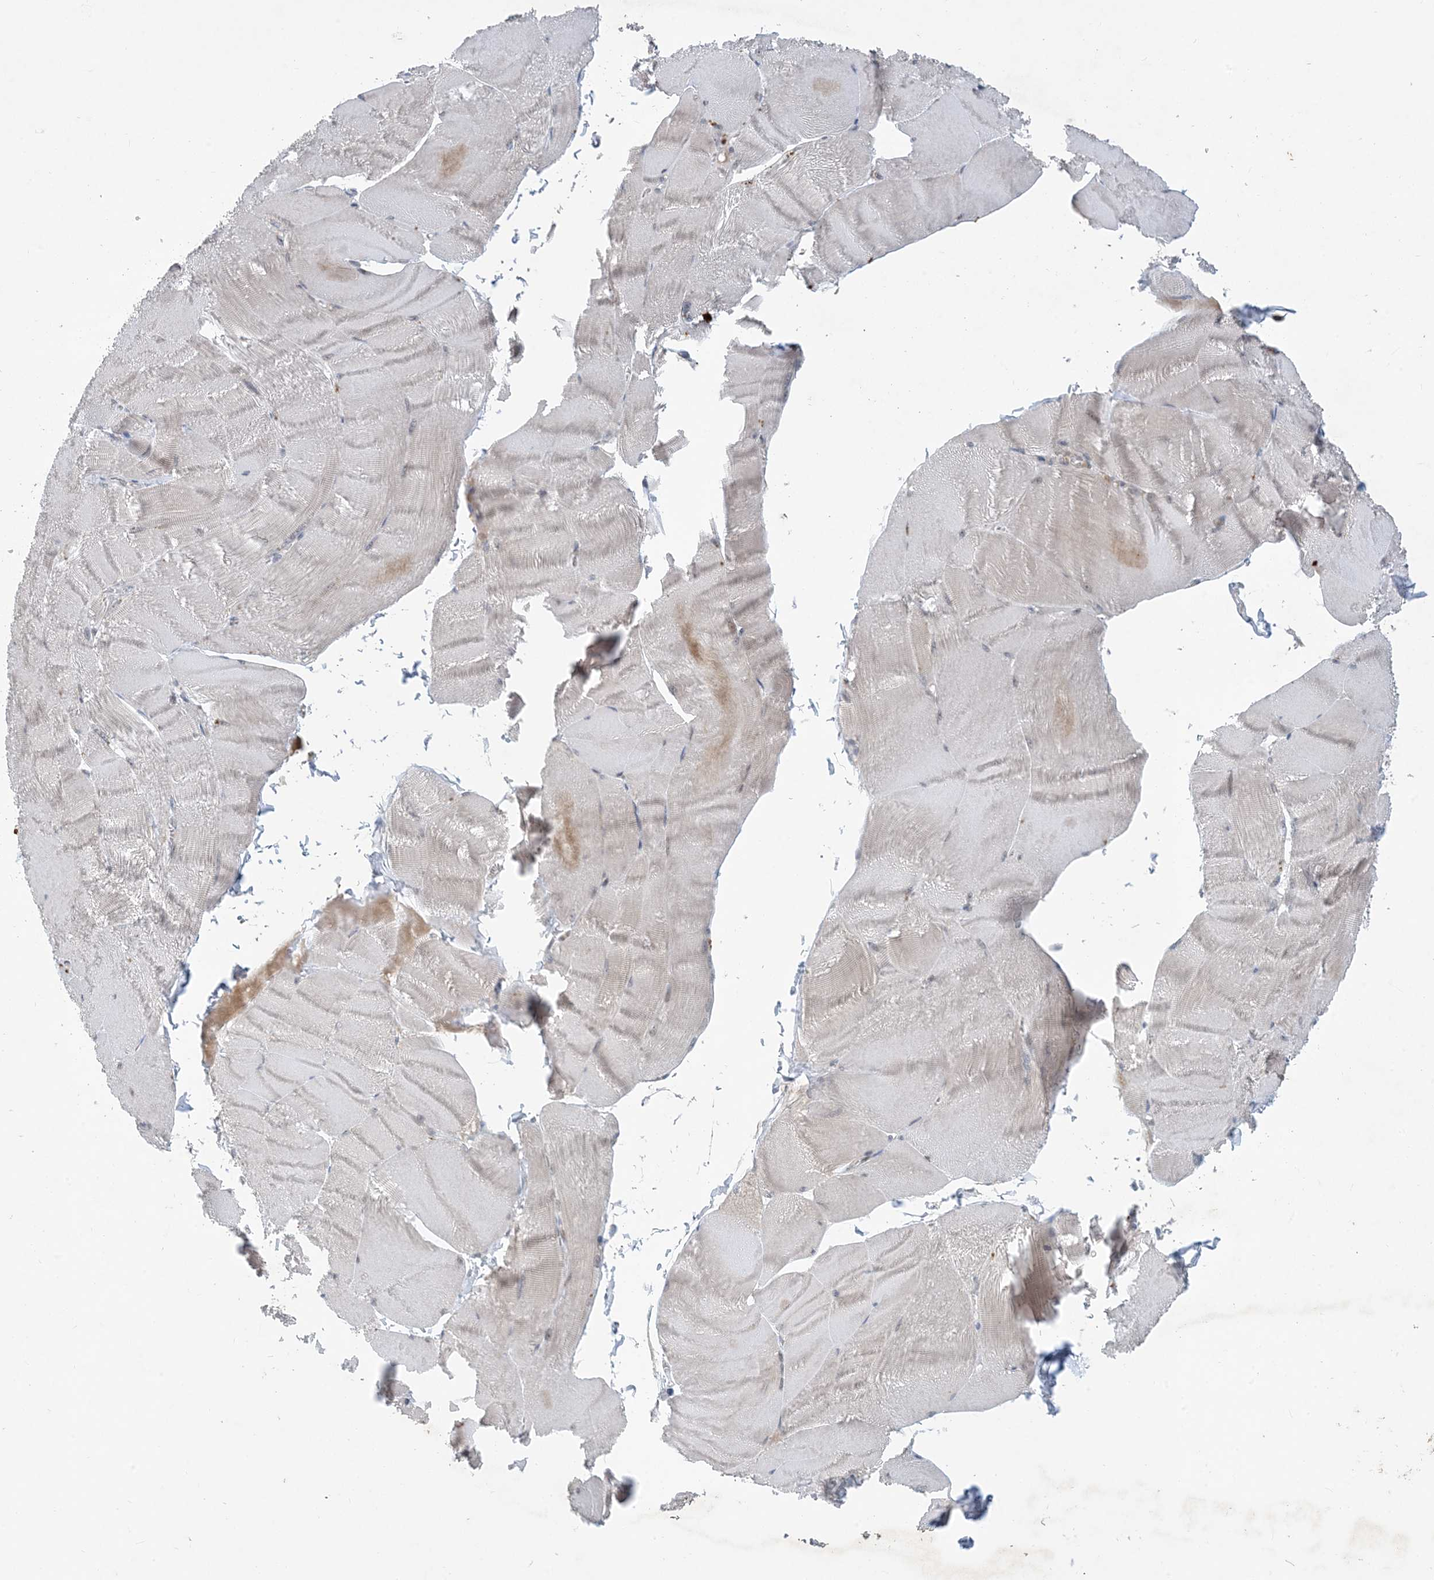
{"staining": {"intensity": "weak", "quantity": "25%-75%", "location": "cytoplasmic/membranous"}, "tissue": "skeletal muscle", "cell_type": "Myocytes", "image_type": "normal", "snomed": [{"axis": "morphology", "description": "Normal tissue, NOS"}, {"axis": "morphology", "description": "Basal cell carcinoma"}, {"axis": "topography", "description": "Skeletal muscle"}], "caption": "DAB (3,3'-diaminobenzidine) immunohistochemical staining of benign skeletal muscle exhibits weak cytoplasmic/membranous protein positivity in approximately 25%-75% of myocytes.", "gene": "TINAG", "patient": {"sex": "female", "age": 64}}